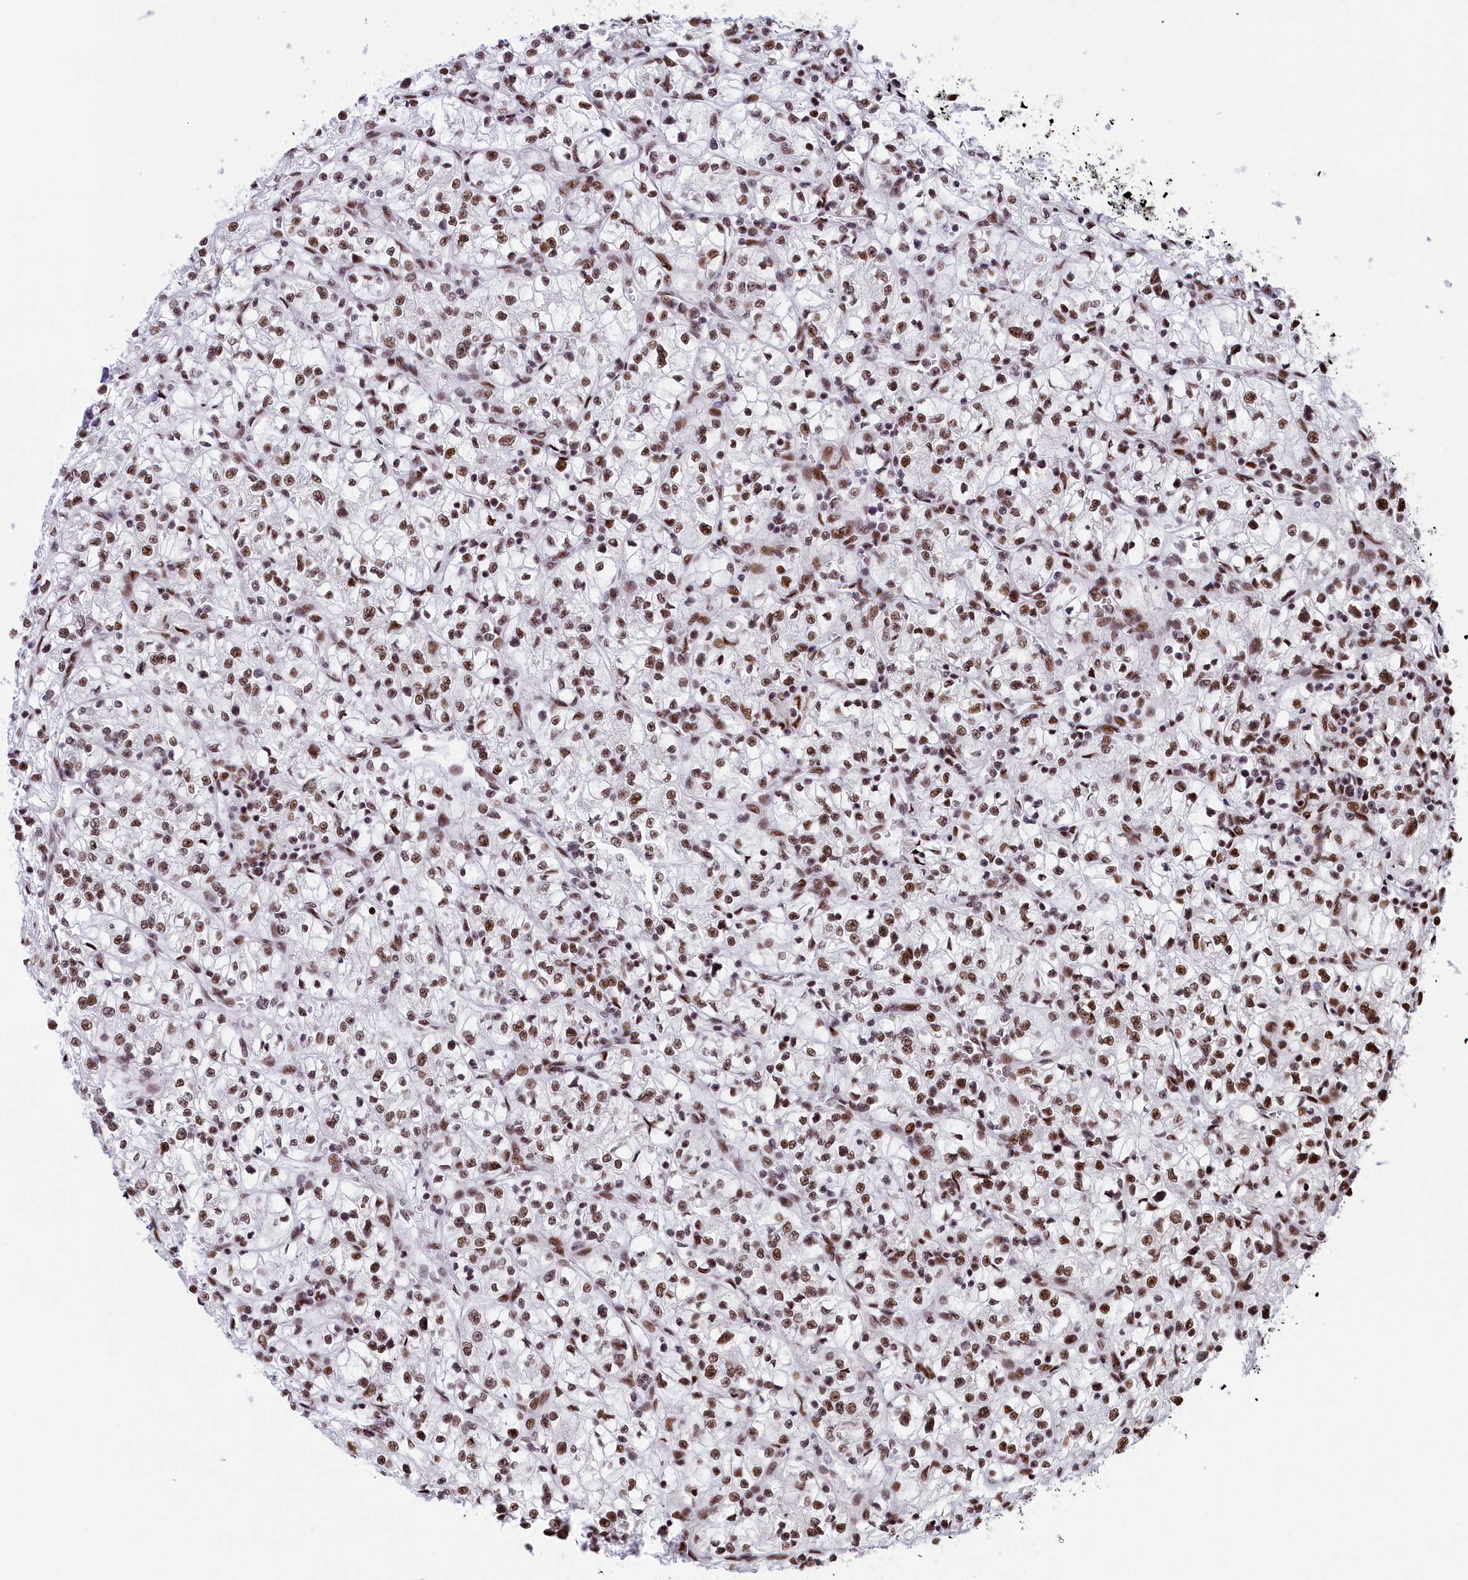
{"staining": {"intensity": "moderate", "quantity": ">75%", "location": "nuclear"}, "tissue": "renal cancer", "cell_type": "Tumor cells", "image_type": "cancer", "snomed": [{"axis": "morphology", "description": "Adenocarcinoma, NOS"}, {"axis": "topography", "description": "Kidney"}], "caption": "Renal cancer (adenocarcinoma) tissue reveals moderate nuclear staining in approximately >75% of tumor cells", "gene": "SNRNP70", "patient": {"sex": "female", "age": 64}}